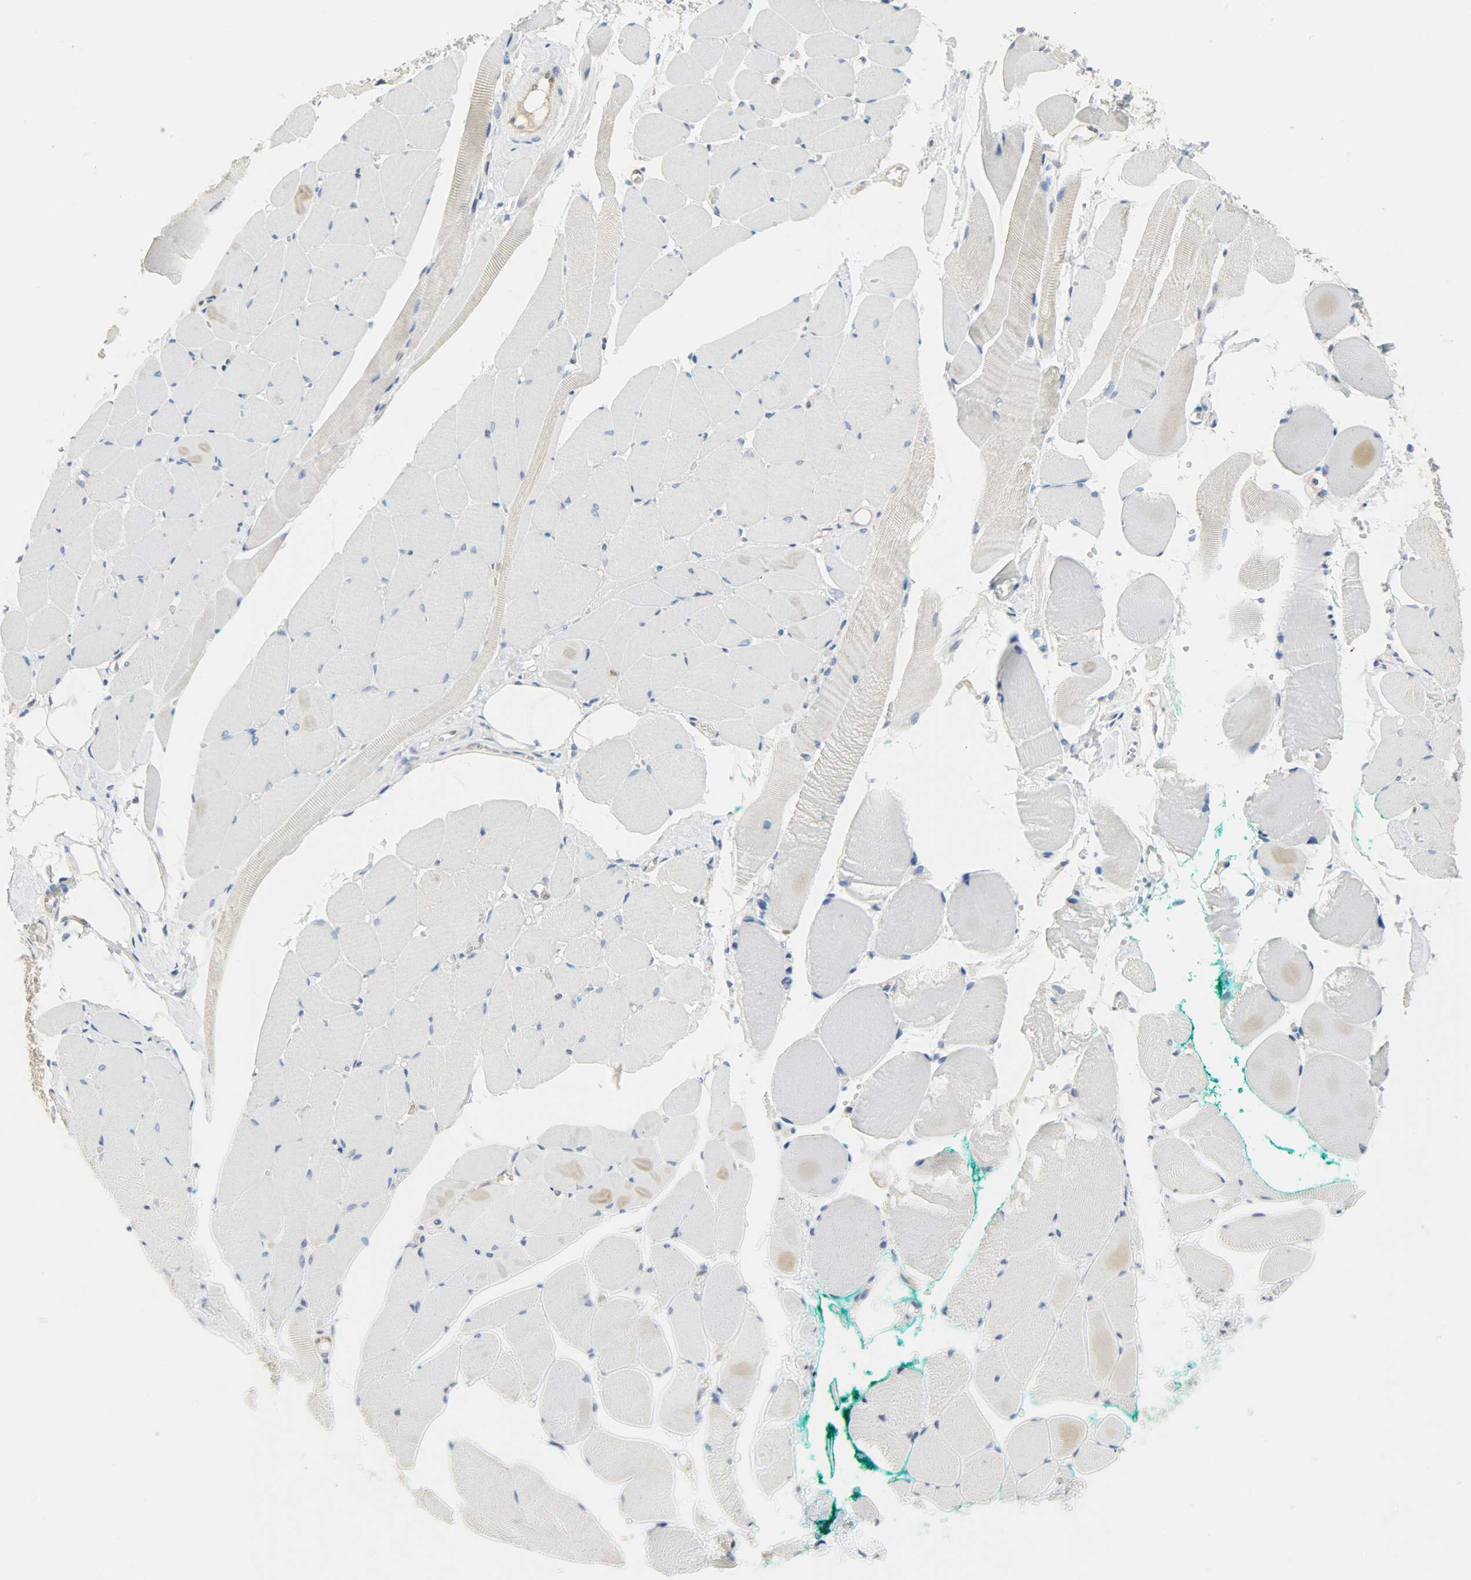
{"staining": {"intensity": "negative", "quantity": "none", "location": "none"}, "tissue": "skeletal muscle", "cell_type": "Myocytes", "image_type": "normal", "snomed": [{"axis": "morphology", "description": "Normal tissue, NOS"}, {"axis": "topography", "description": "Skeletal muscle"}, {"axis": "topography", "description": "Peripheral nerve tissue"}], "caption": "Myocytes show no significant protein positivity in normal skeletal muscle.", "gene": "FKBP1A", "patient": {"sex": "female", "age": 84}}